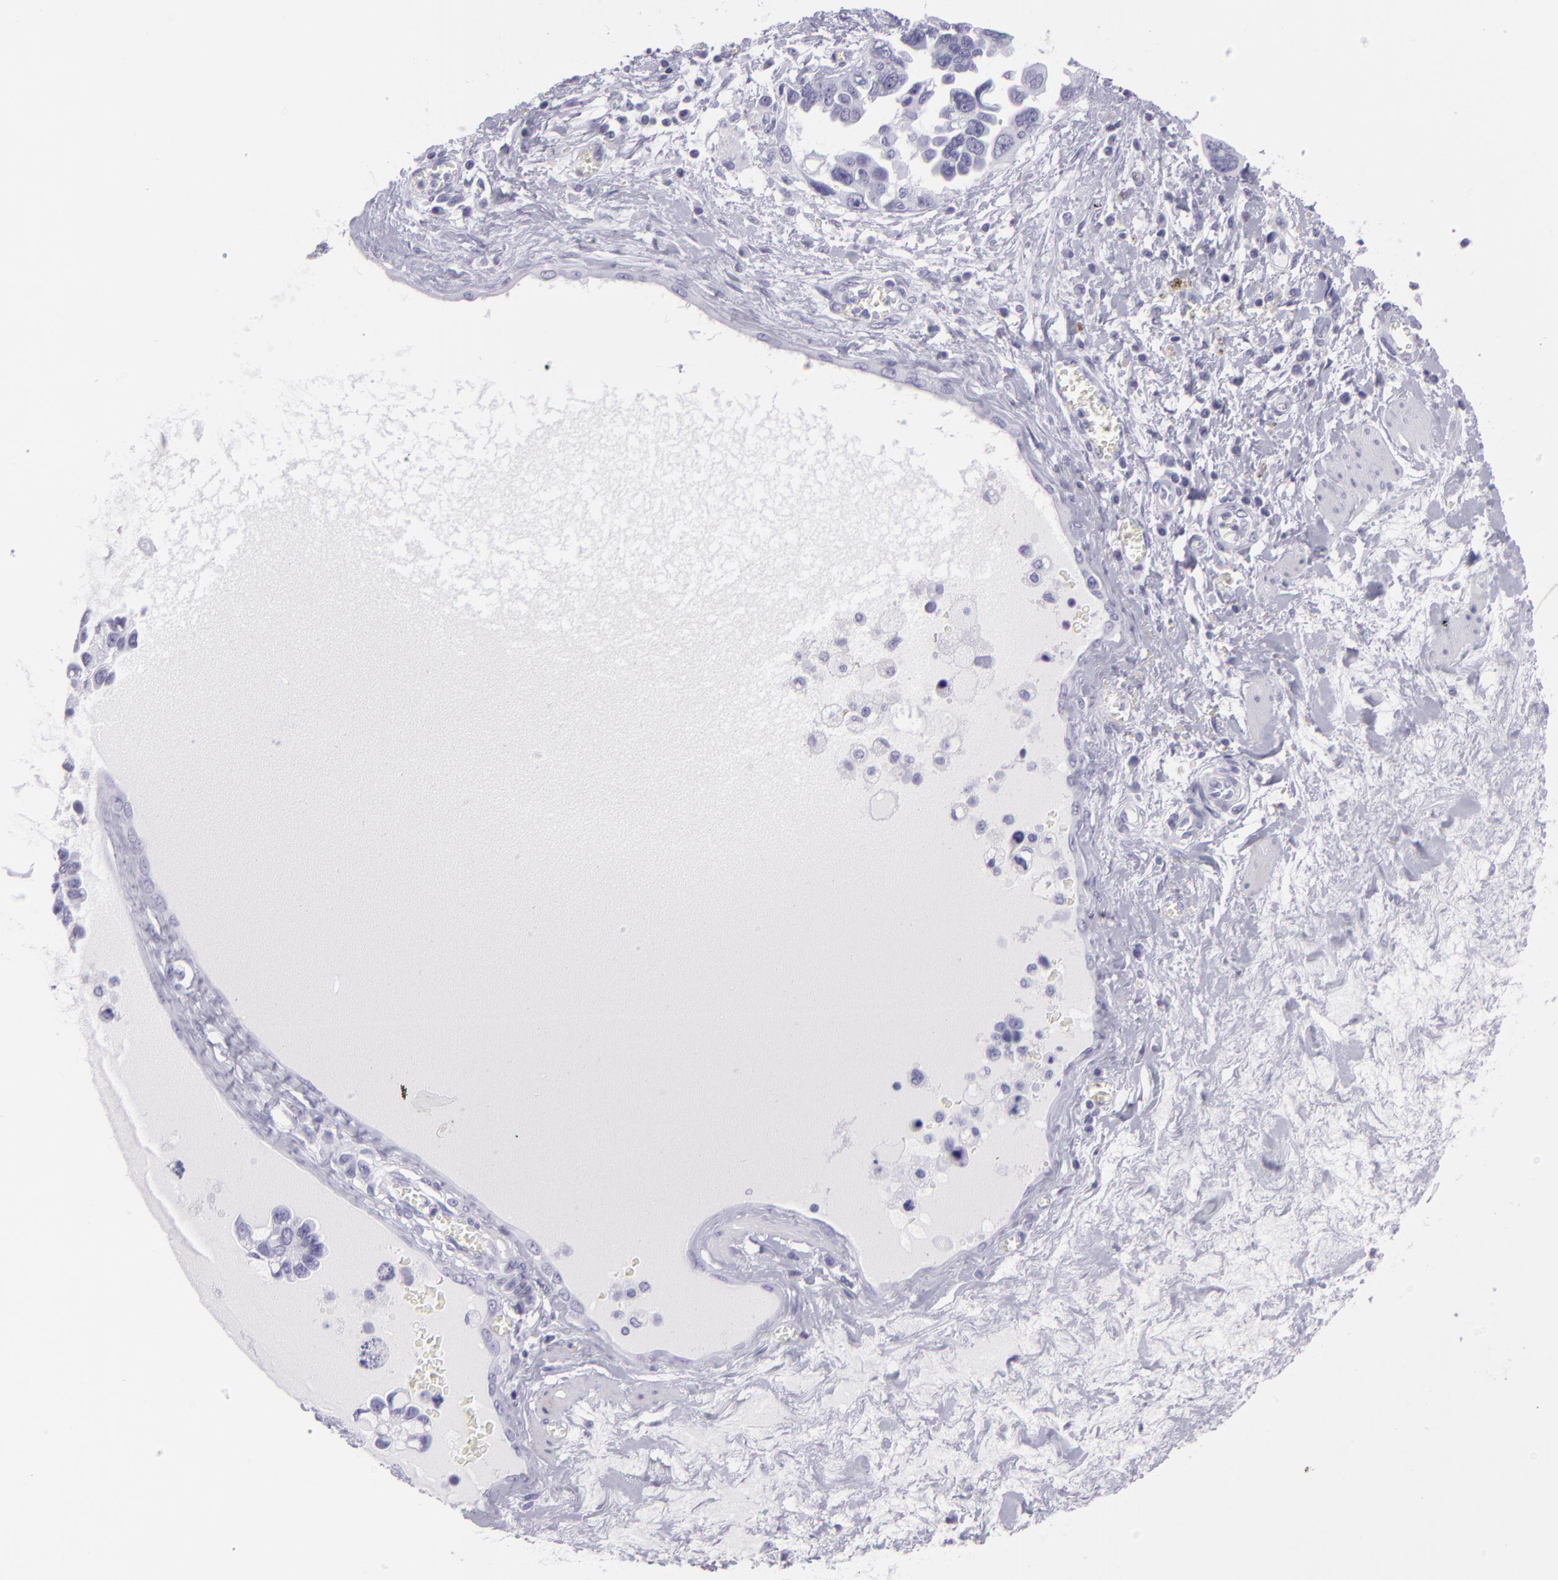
{"staining": {"intensity": "negative", "quantity": "none", "location": "none"}, "tissue": "ovarian cancer", "cell_type": "Tumor cells", "image_type": "cancer", "snomed": [{"axis": "morphology", "description": "Cystadenocarcinoma, serous, NOS"}, {"axis": "topography", "description": "Ovary"}], "caption": "The photomicrograph displays no significant expression in tumor cells of serous cystadenocarcinoma (ovarian).", "gene": "MUC6", "patient": {"sex": "female", "age": 63}}